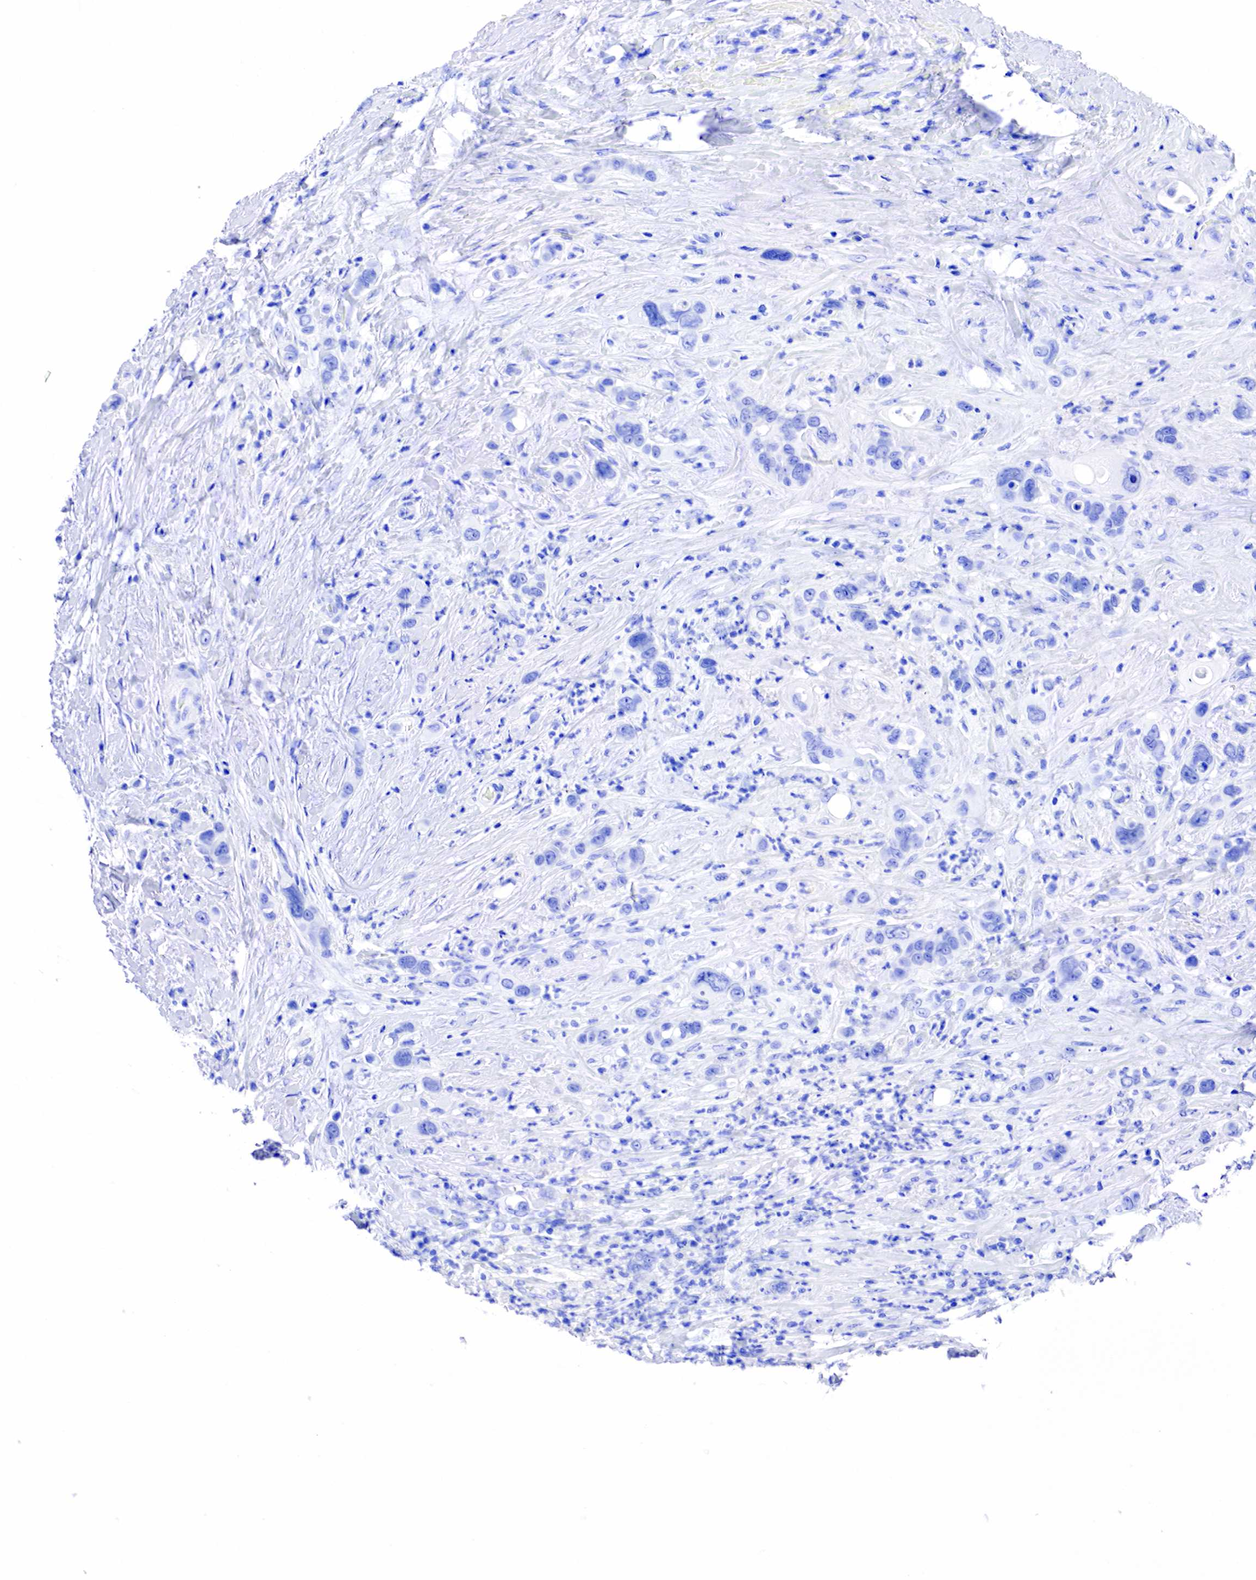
{"staining": {"intensity": "negative", "quantity": "none", "location": "none"}, "tissue": "liver cancer", "cell_type": "Tumor cells", "image_type": "cancer", "snomed": [{"axis": "morphology", "description": "Cholangiocarcinoma"}, {"axis": "topography", "description": "Liver"}], "caption": "Immunohistochemistry (IHC) histopathology image of human liver cholangiocarcinoma stained for a protein (brown), which shows no expression in tumor cells.", "gene": "KLK3", "patient": {"sex": "female", "age": 79}}